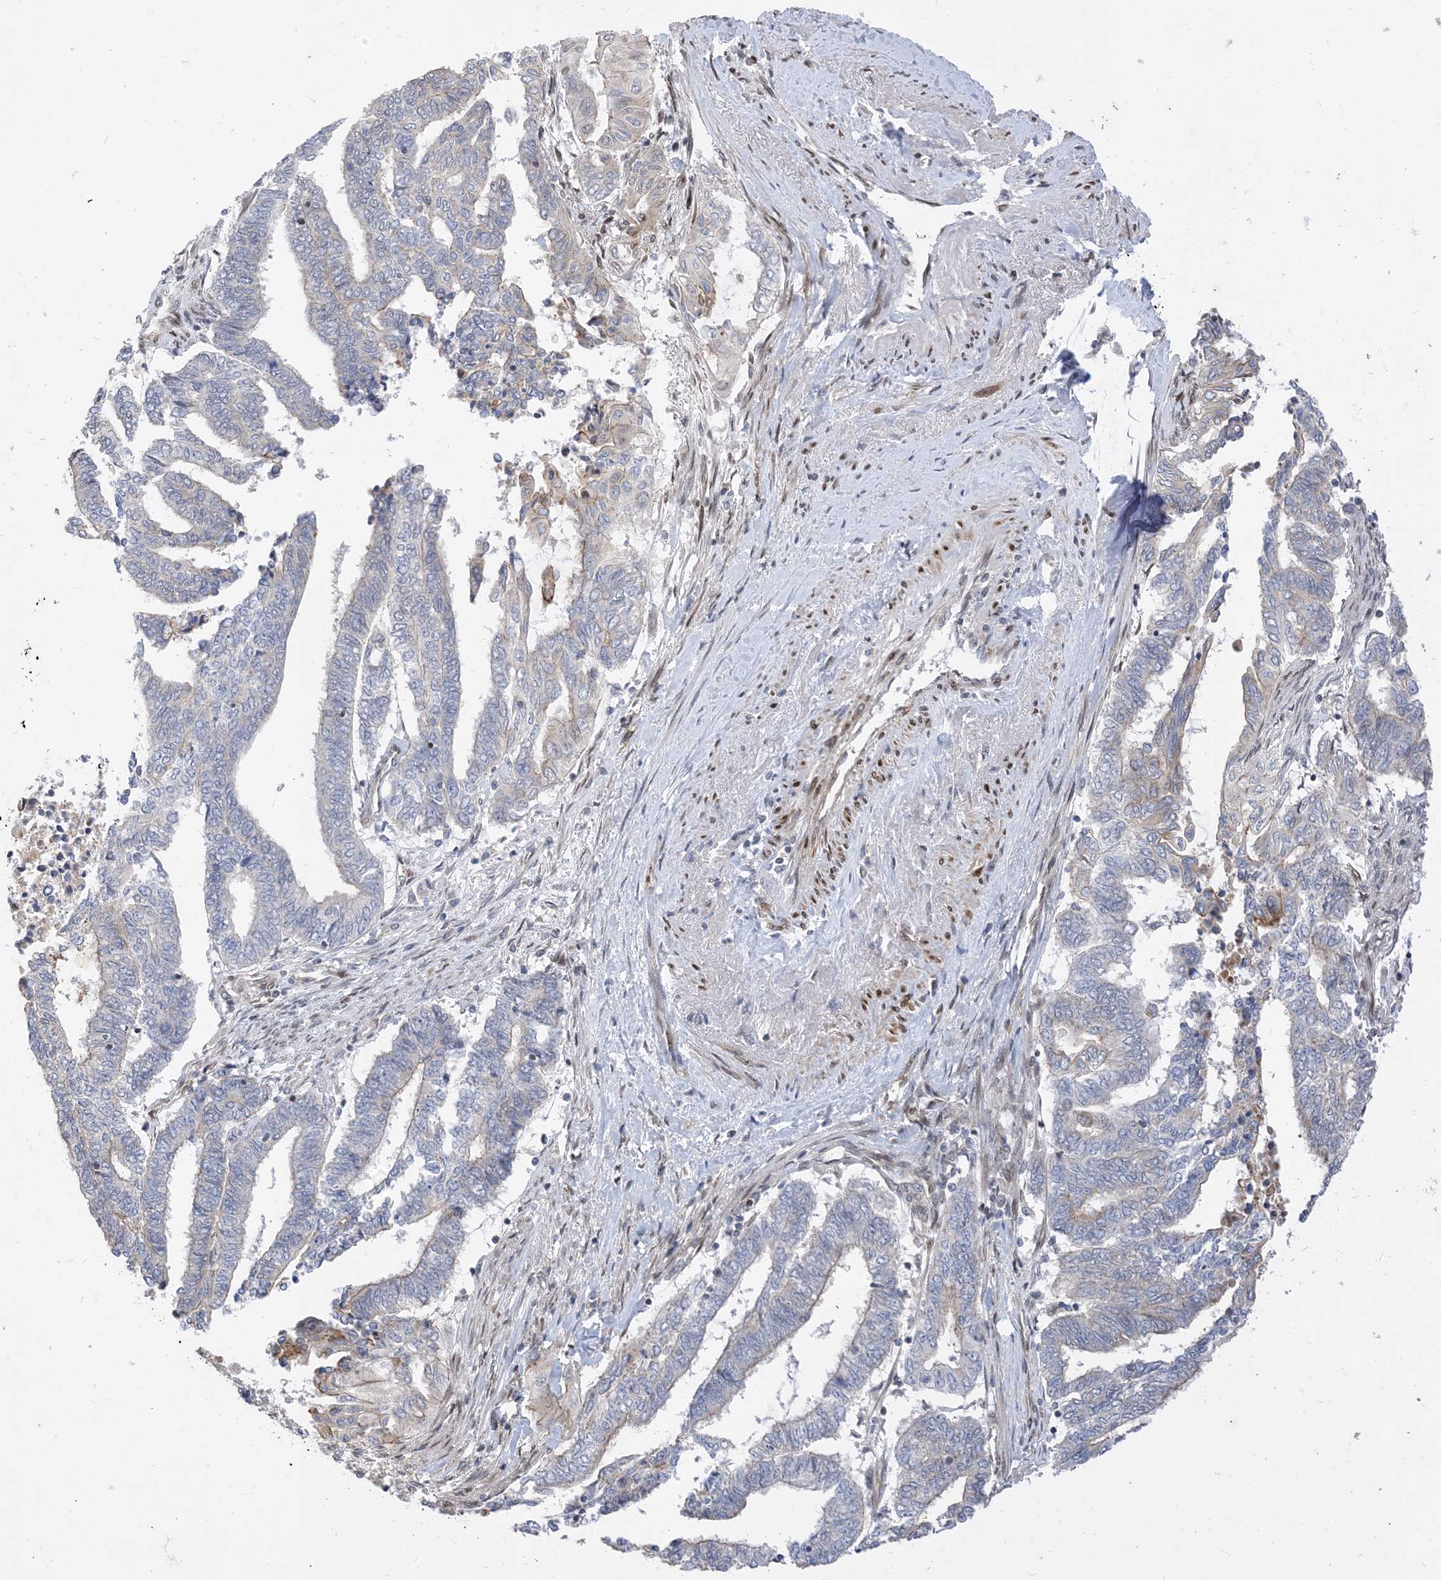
{"staining": {"intensity": "negative", "quantity": "none", "location": "none"}, "tissue": "endometrial cancer", "cell_type": "Tumor cells", "image_type": "cancer", "snomed": [{"axis": "morphology", "description": "Adenocarcinoma, NOS"}, {"axis": "topography", "description": "Uterus"}, {"axis": "topography", "description": "Endometrium"}], "caption": "High power microscopy image of an IHC histopathology image of adenocarcinoma (endometrial), revealing no significant positivity in tumor cells.", "gene": "TYSND1", "patient": {"sex": "female", "age": 70}}